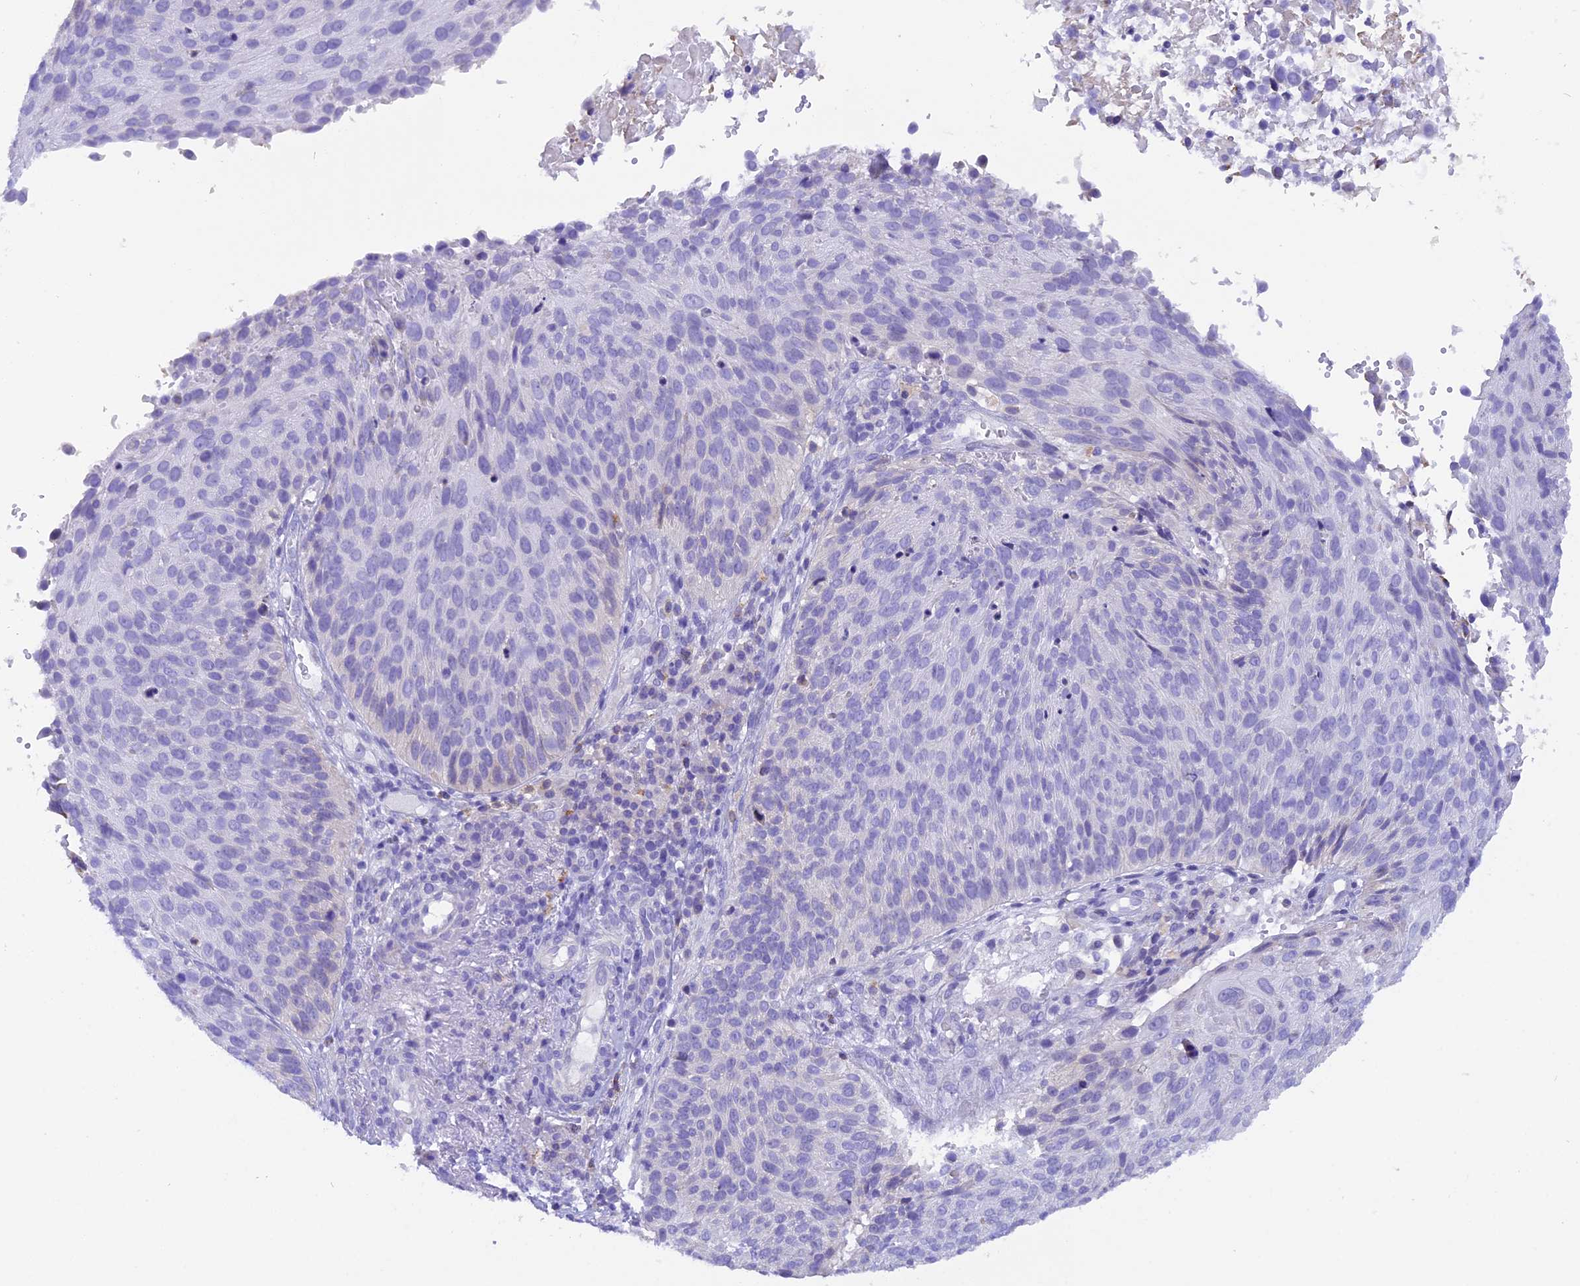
{"staining": {"intensity": "negative", "quantity": "none", "location": "none"}, "tissue": "cervical cancer", "cell_type": "Tumor cells", "image_type": "cancer", "snomed": [{"axis": "morphology", "description": "Squamous cell carcinoma, NOS"}, {"axis": "topography", "description": "Cervix"}], "caption": "The IHC image has no significant staining in tumor cells of cervical cancer (squamous cell carcinoma) tissue.", "gene": "COL6A5", "patient": {"sex": "female", "age": 74}}